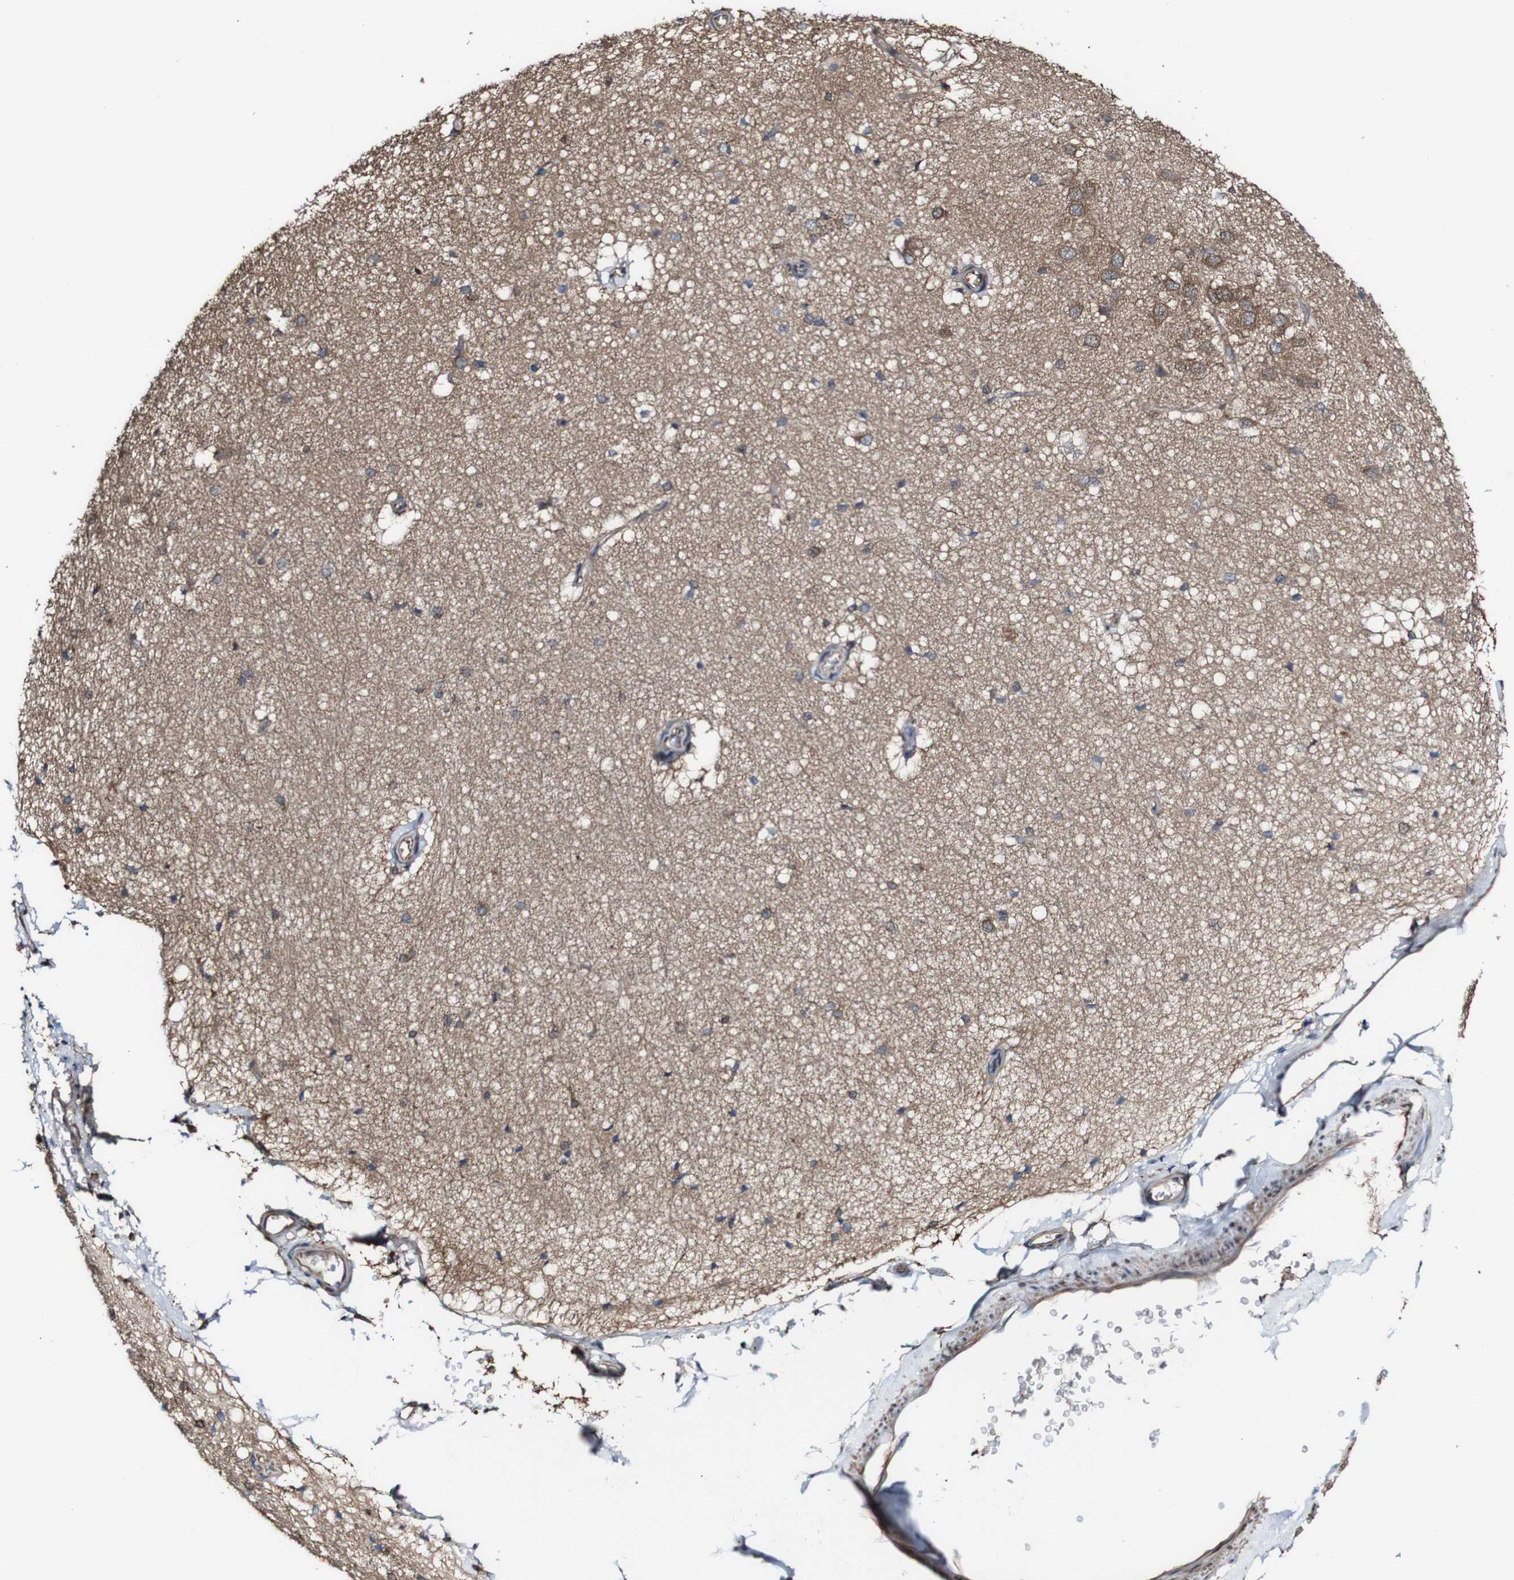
{"staining": {"intensity": "moderate", "quantity": "<25%", "location": "cytoplasmic/membranous"}, "tissue": "hippocampus", "cell_type": "Glial cells", "image_type": "normal", "snomed": [{"axis": "morphology", "description": "Normal tissue, NOS"}, {"axis": "topography", "description": "Hippocampus"}], "caption": "This photomicrograph shows immunohistochemistry (IHC) staining of unremarkable hippocampus, with low moderate cytoplasmic/membranous expression in about <25% of glial cells.", "gene": "PTPRR", "patient": {"sex": "female", "age": 19}}